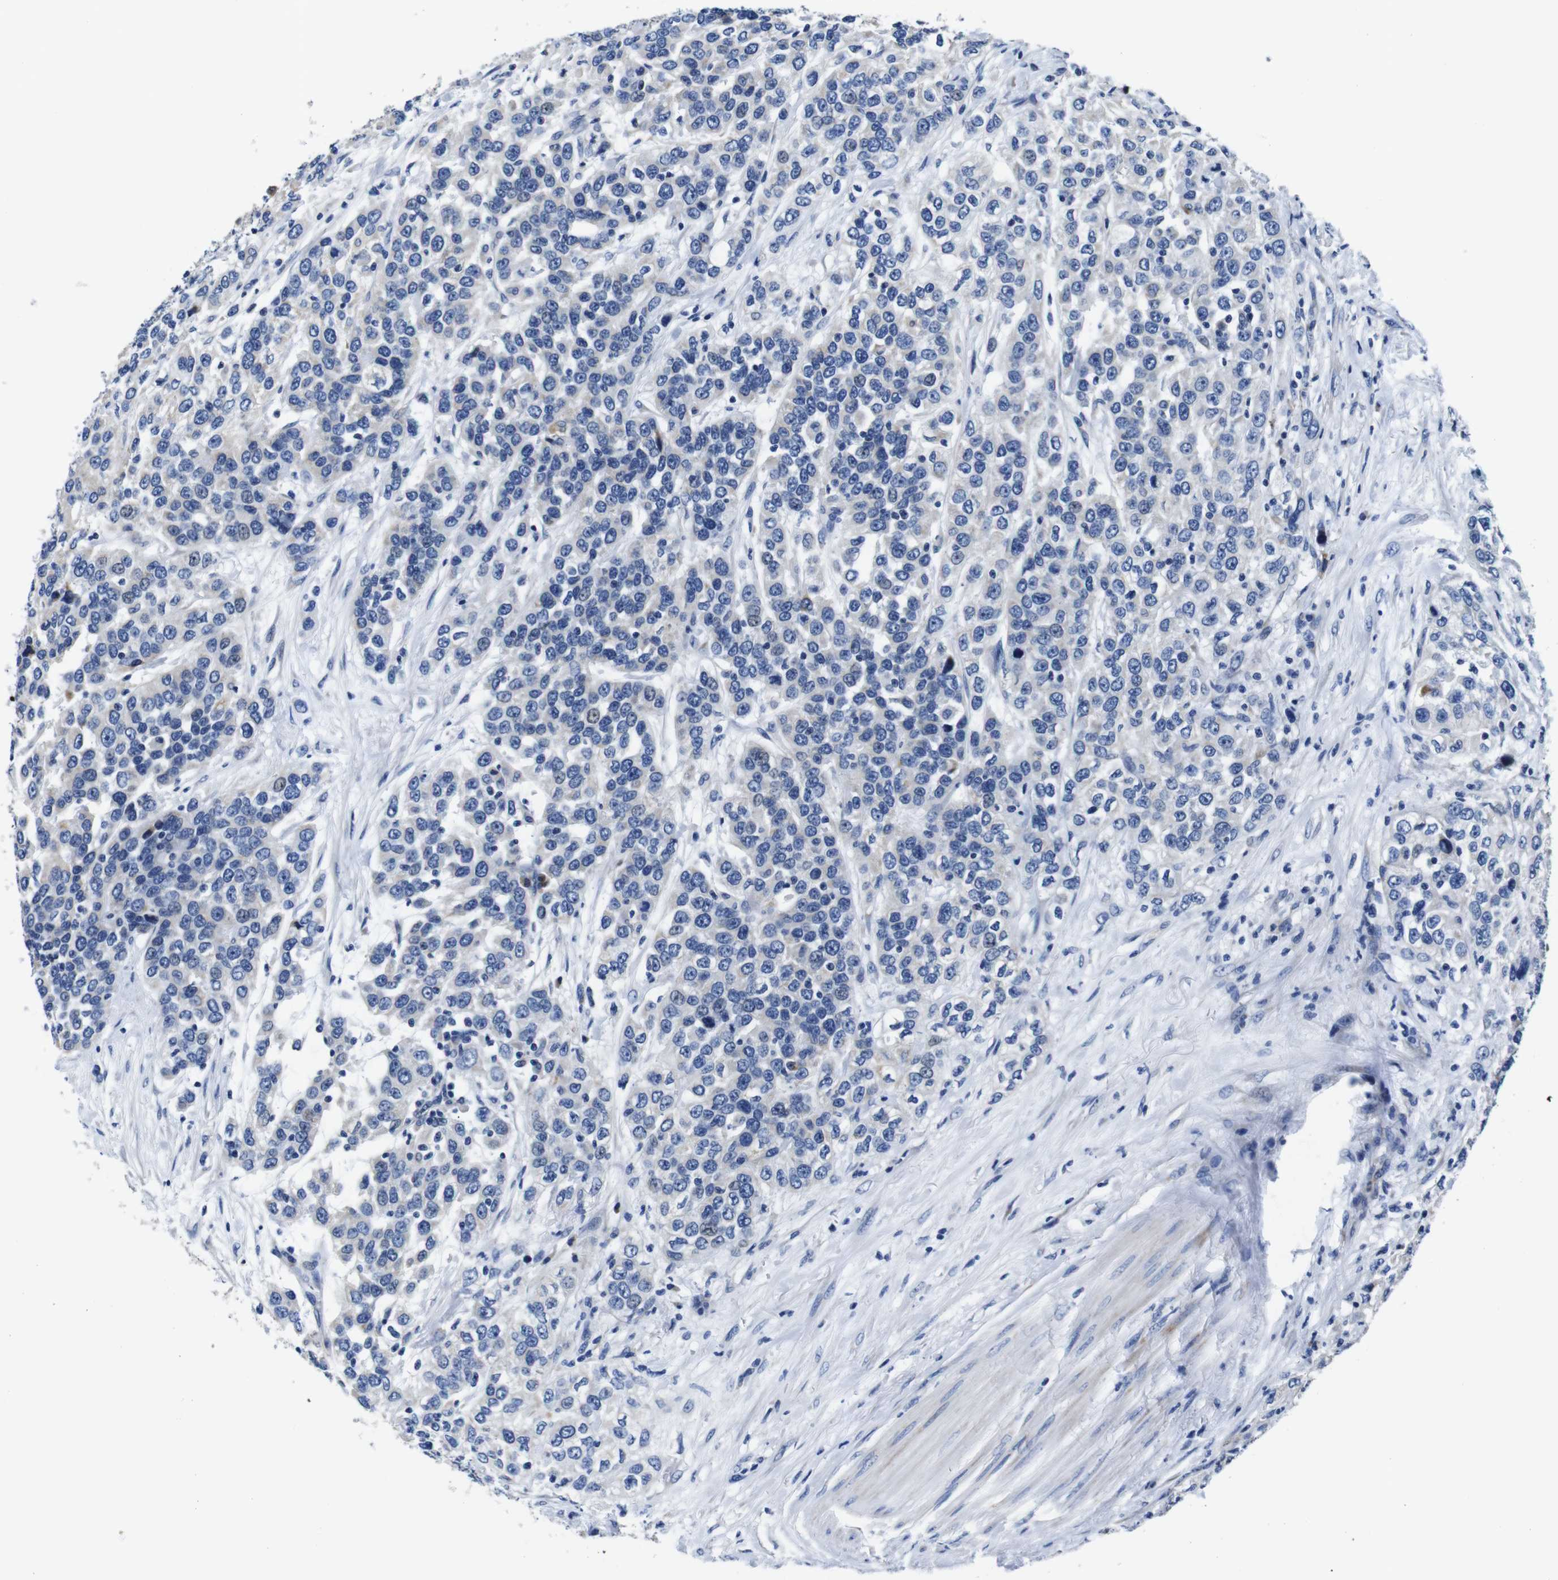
{"staining": {"intensity": "negative", "quantity": "none", "location": "none"}, "tissue": "urothelial cancer", "cell_type": "Tumor cells", "image_type": "cancer", "snomed": [{"axis": "morphology", "description": "Urothelial carcinoma, High grade"}, {"axis": "topography", "description": "Urinary bladder"}], "caption": "Tumor cells are negative for brown protein staining in urothelial carcinoma (high-grade). The staining was performed using DAB to visualize the protein expression in brown, while the nuclei were stained in blue with hematoxylin (Magnification: 20x).", "gene": "SNX19", "patient": {"sex": "female", "age": 80}}